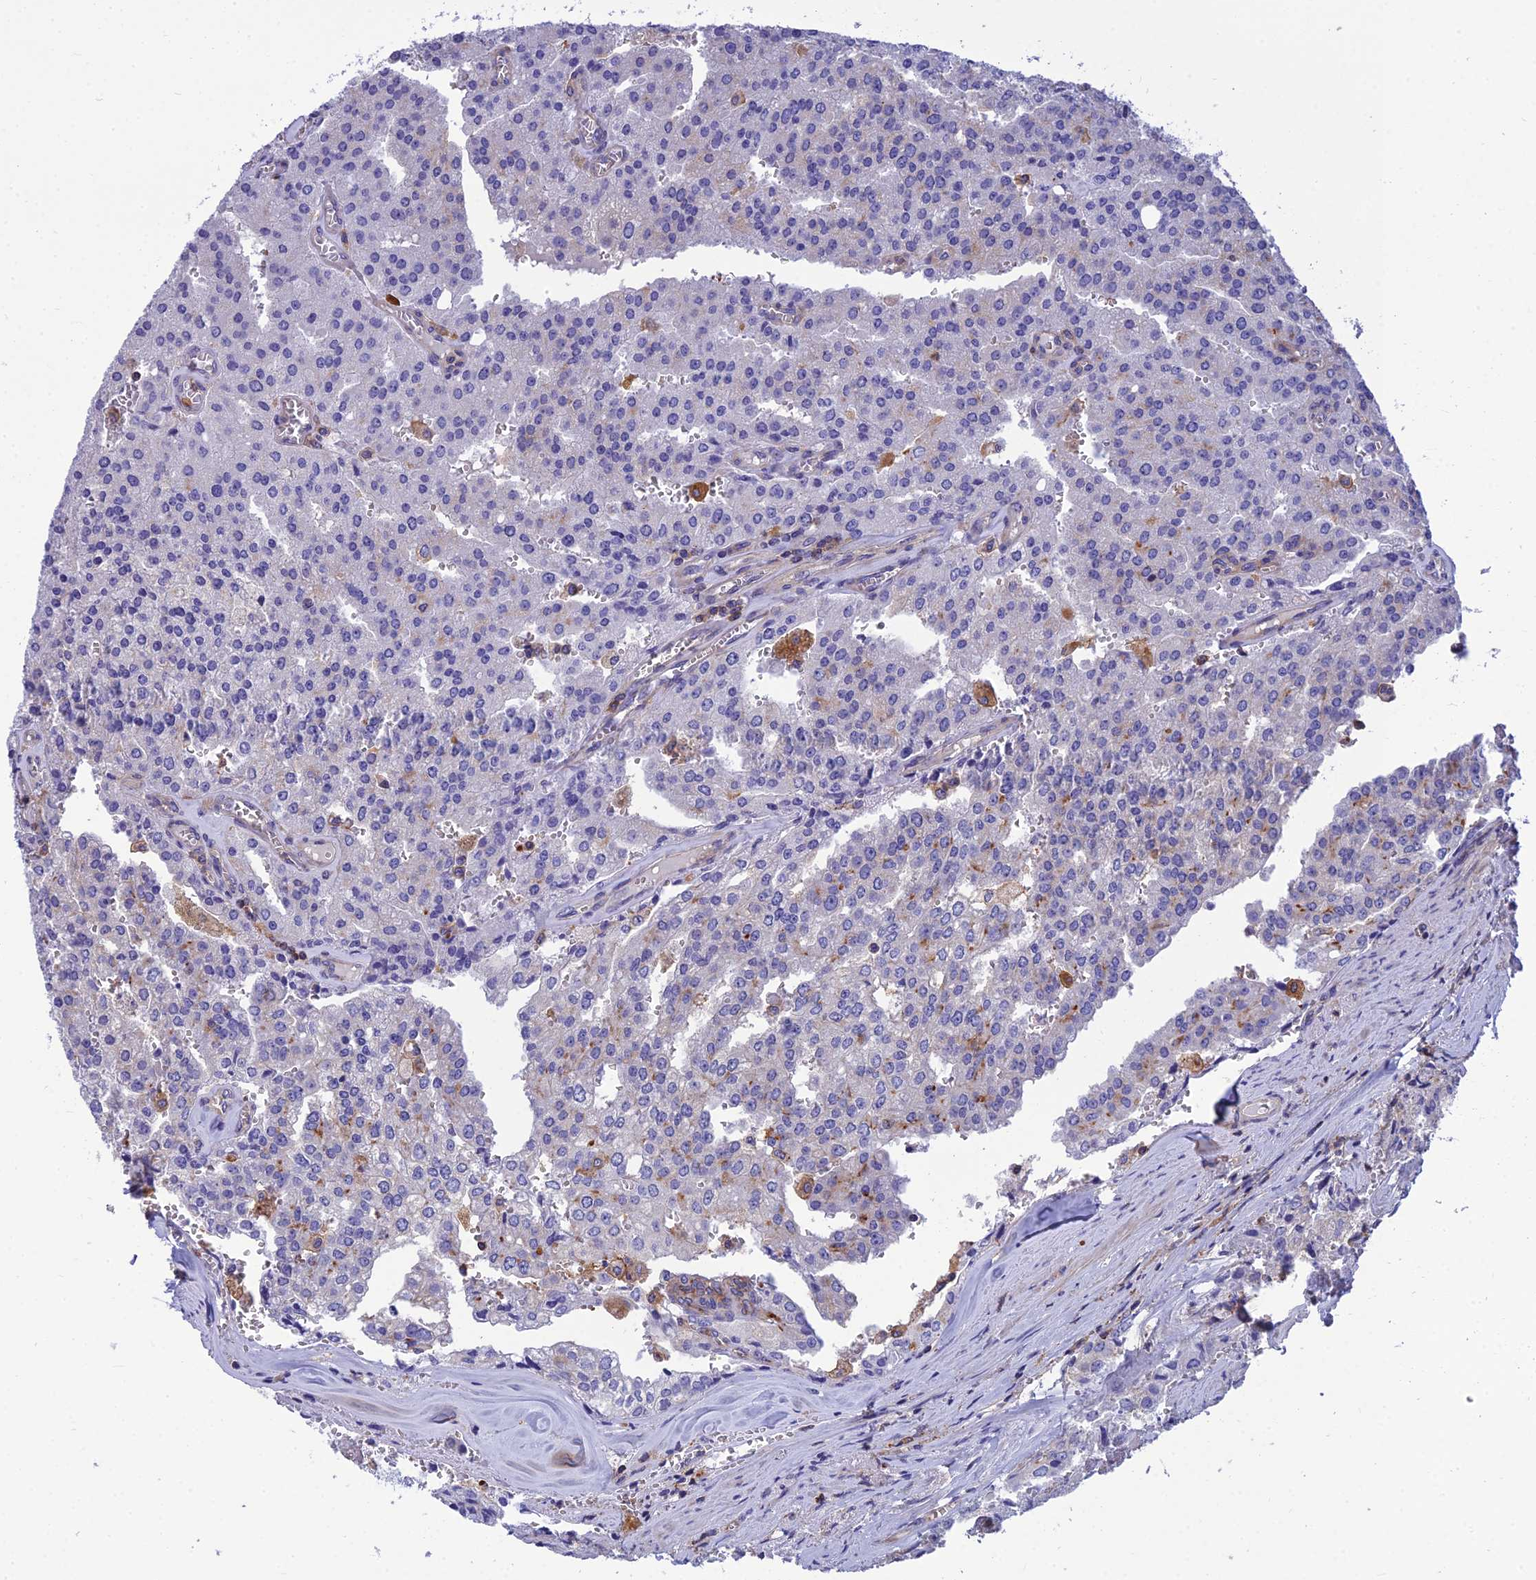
{"staining": {"intensity": "negative", "quantity": "none", "location": "none"}, "tissue": "prostate cancer", "cell_type": "Tumor cells", "image_type": "cancer", "snomed": [{"axis": "morphology", "description": "Adenocarcinoma, High grade"}, {"axis": "topography", "description": "Prostate"}], "caption": "The immunohistochemistry image has no significant expression in tumor cells of prostate high-grade adenocarcinoma tissue.", "gene": "PPP1R18", "patient": {"sex": "male", "age": 68}}